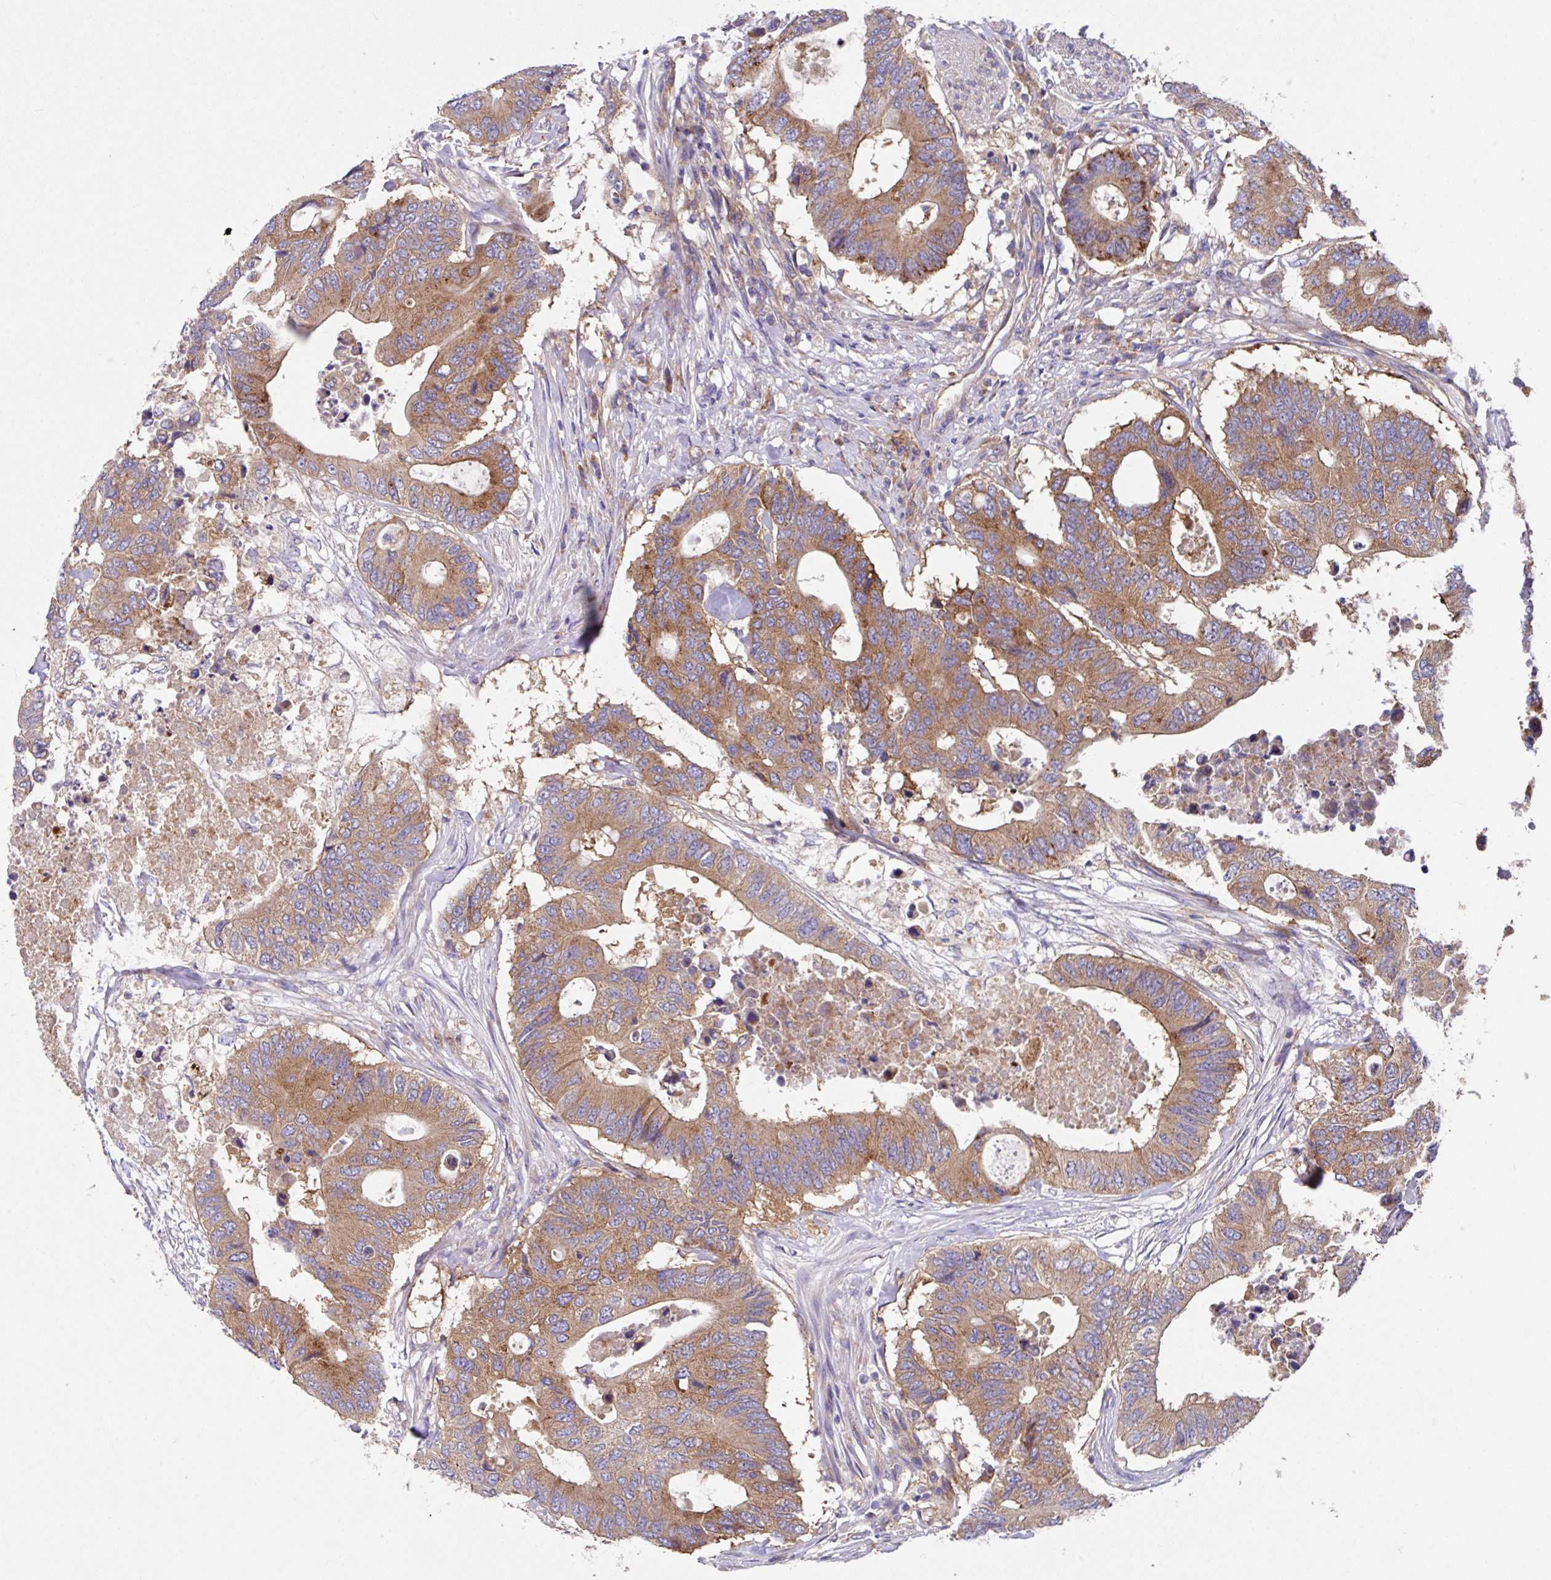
{"staining": {"intensity": "moderate", "quantity": ">75%", "location": "cytoplasmic/membranous"}, "tissue": "colorectal cancer", "cell_type": "Tumor cells", "image_type": "cancer", "snomed": [{"axis": "morphology", "description": "Adenocarcinoma, NOS"}, {"axis": "topography", "description": "Colon"}], "caption": "High-magnification brightfield microscopy of adenocarcinoma (colorectal) stained with DAB (3,3'-diaminobenzidine) (brown) and counterstained with hematoxylin (blue). tumor cells exhibit moderate cytoplasmic/membranous expression is appreciated in about>75% of cells.", "gene": "EIF4B", "patient": {"sex": "male", "age": 71}}